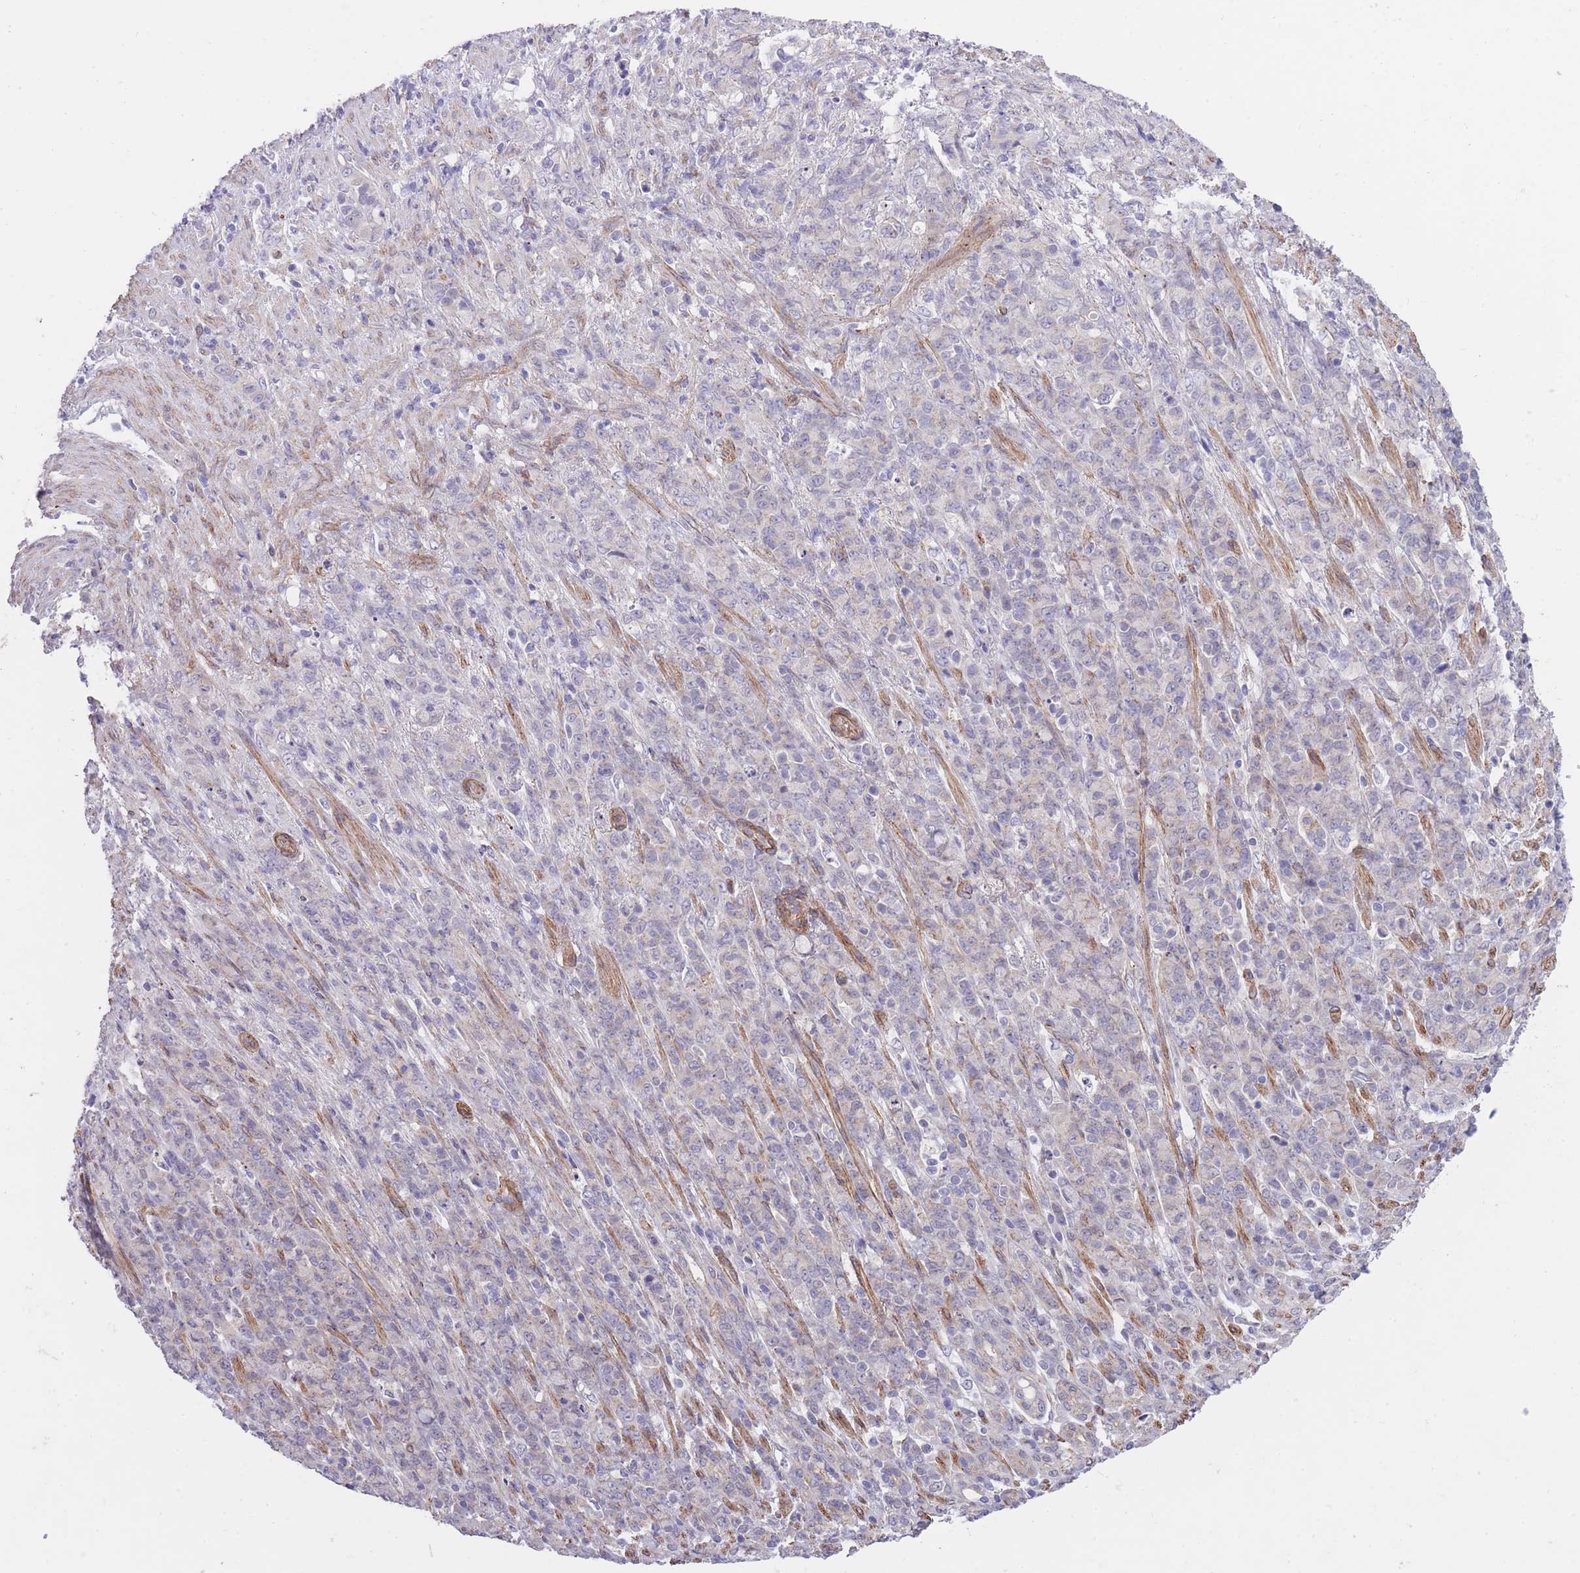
{"staining": {"intensity": "negative", "quantity": "none", "location": "none"}, "tissue": "stomach cancer", "cell_type": "Tumor cells", "image_type": "cancer", "snomed": [{"axis": "morphology", "description": "Adenocarcinoma, NOS"}, {"axis": "topography", "description": "Stomach"}], "caption": "Immunohistochemistry image of neoplastic tissue: human stomach cancer (adenocarcinoma) stained with DAB exhibits no significant protein positivity in tumor cells. (Brightfield microscopy of DAB (3,3'-diaminobenzidine) immunohistochemistry (IHC) at high magnification).", "gene": "QTRT1", "patient": {"sex": "female", "age": 79}}